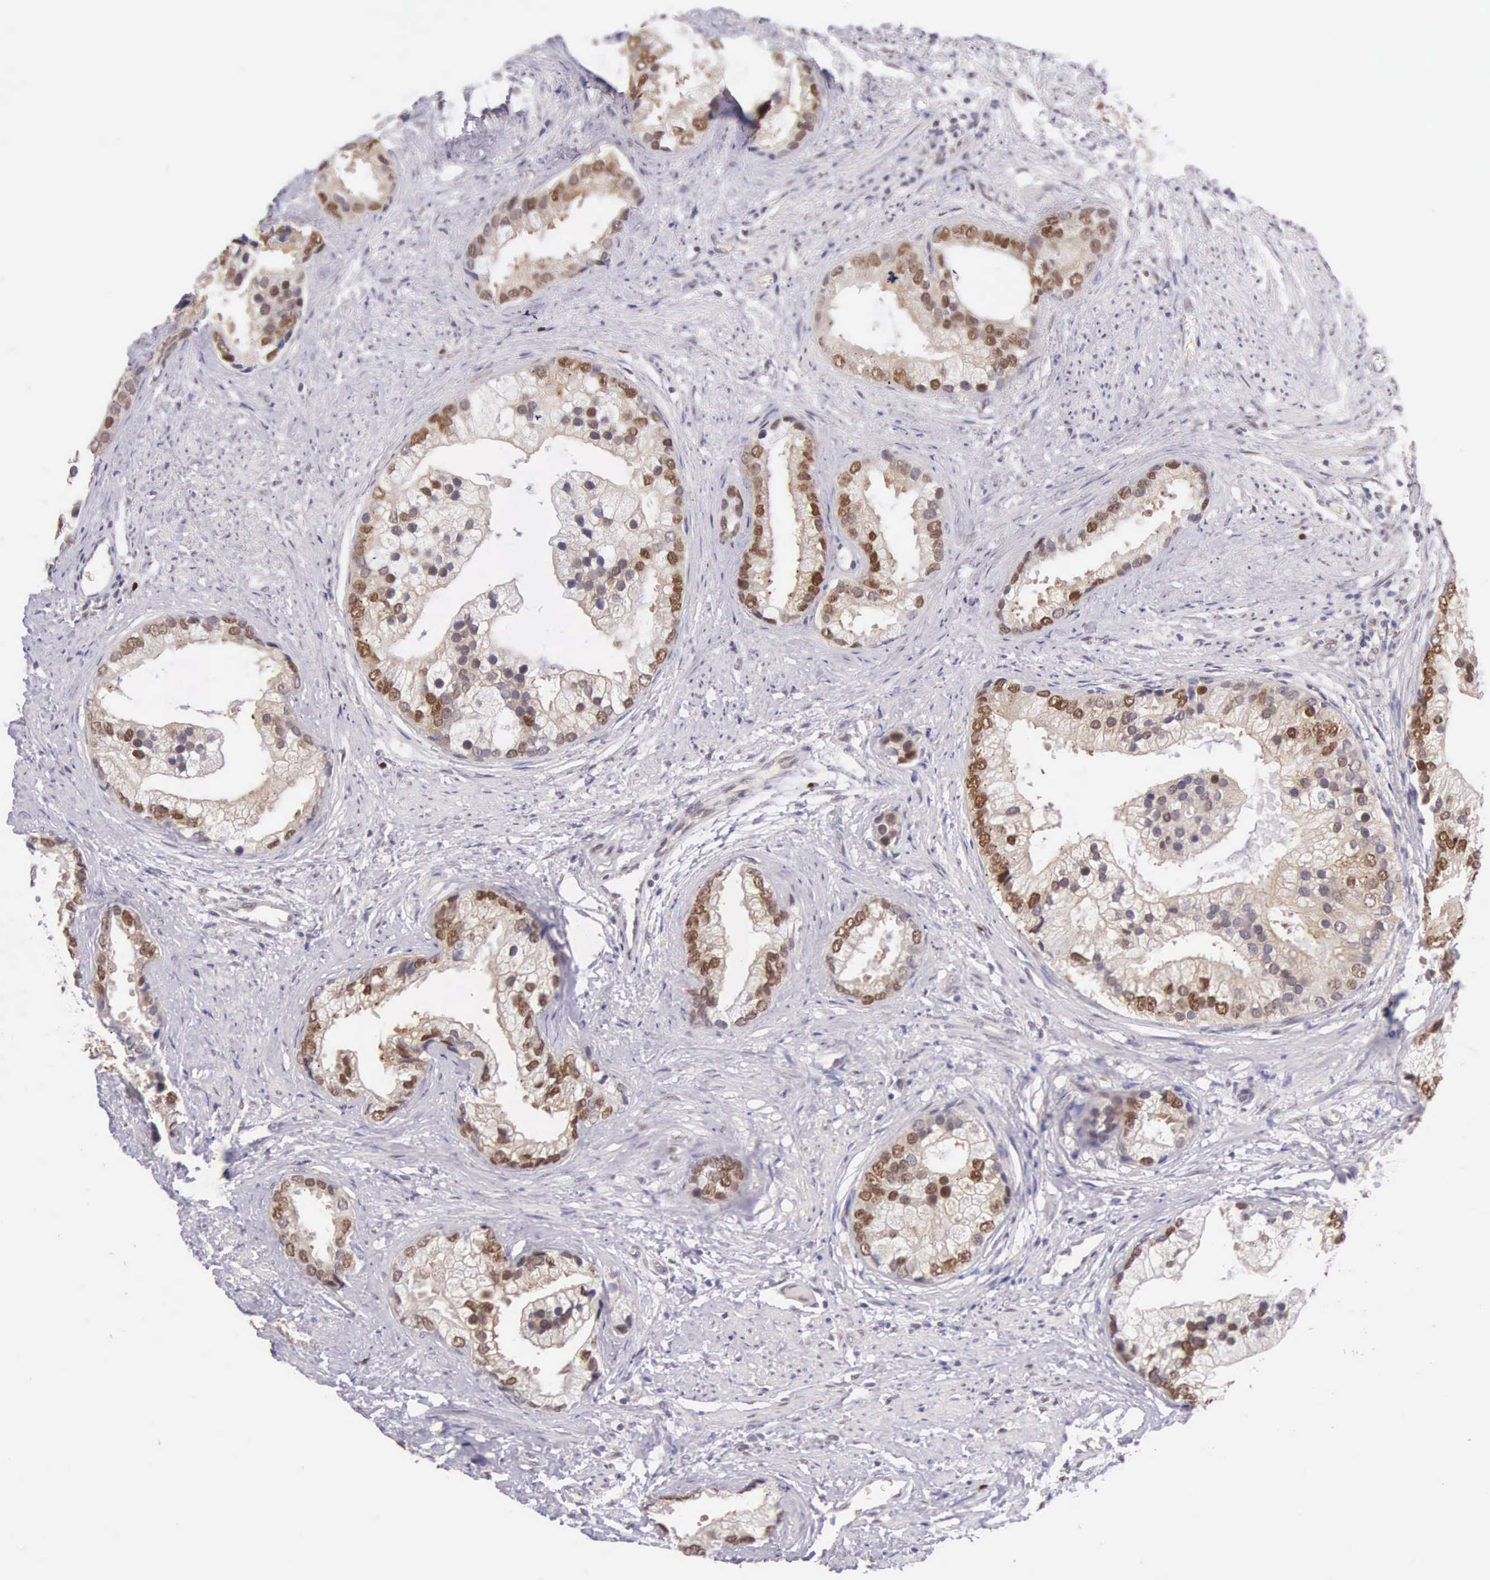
{"staining": {"intensity": "moderate", "quantity": "25%-75%", "location": "nuclear"}, "tissue": "prostate cancer", "cell_type": "Tumor cells", "image_type": "cancer", "snomed": [{"axis": "morphology", "description": "Adenocarcinoma, Medium grade"}, {"axis": "topography", "description": "Prostate"}], "caption": "Immunohistochemistry of prostate adenocarcinoma (medium-grade) reveals medium levels of moderate nuclear staining in about 25%-75% of tumor cells. The protein is shown in brown color, while the nuclei are stained blue.", "gene": "CCDC117", "patient": {"sex": "male", "age": 65}}